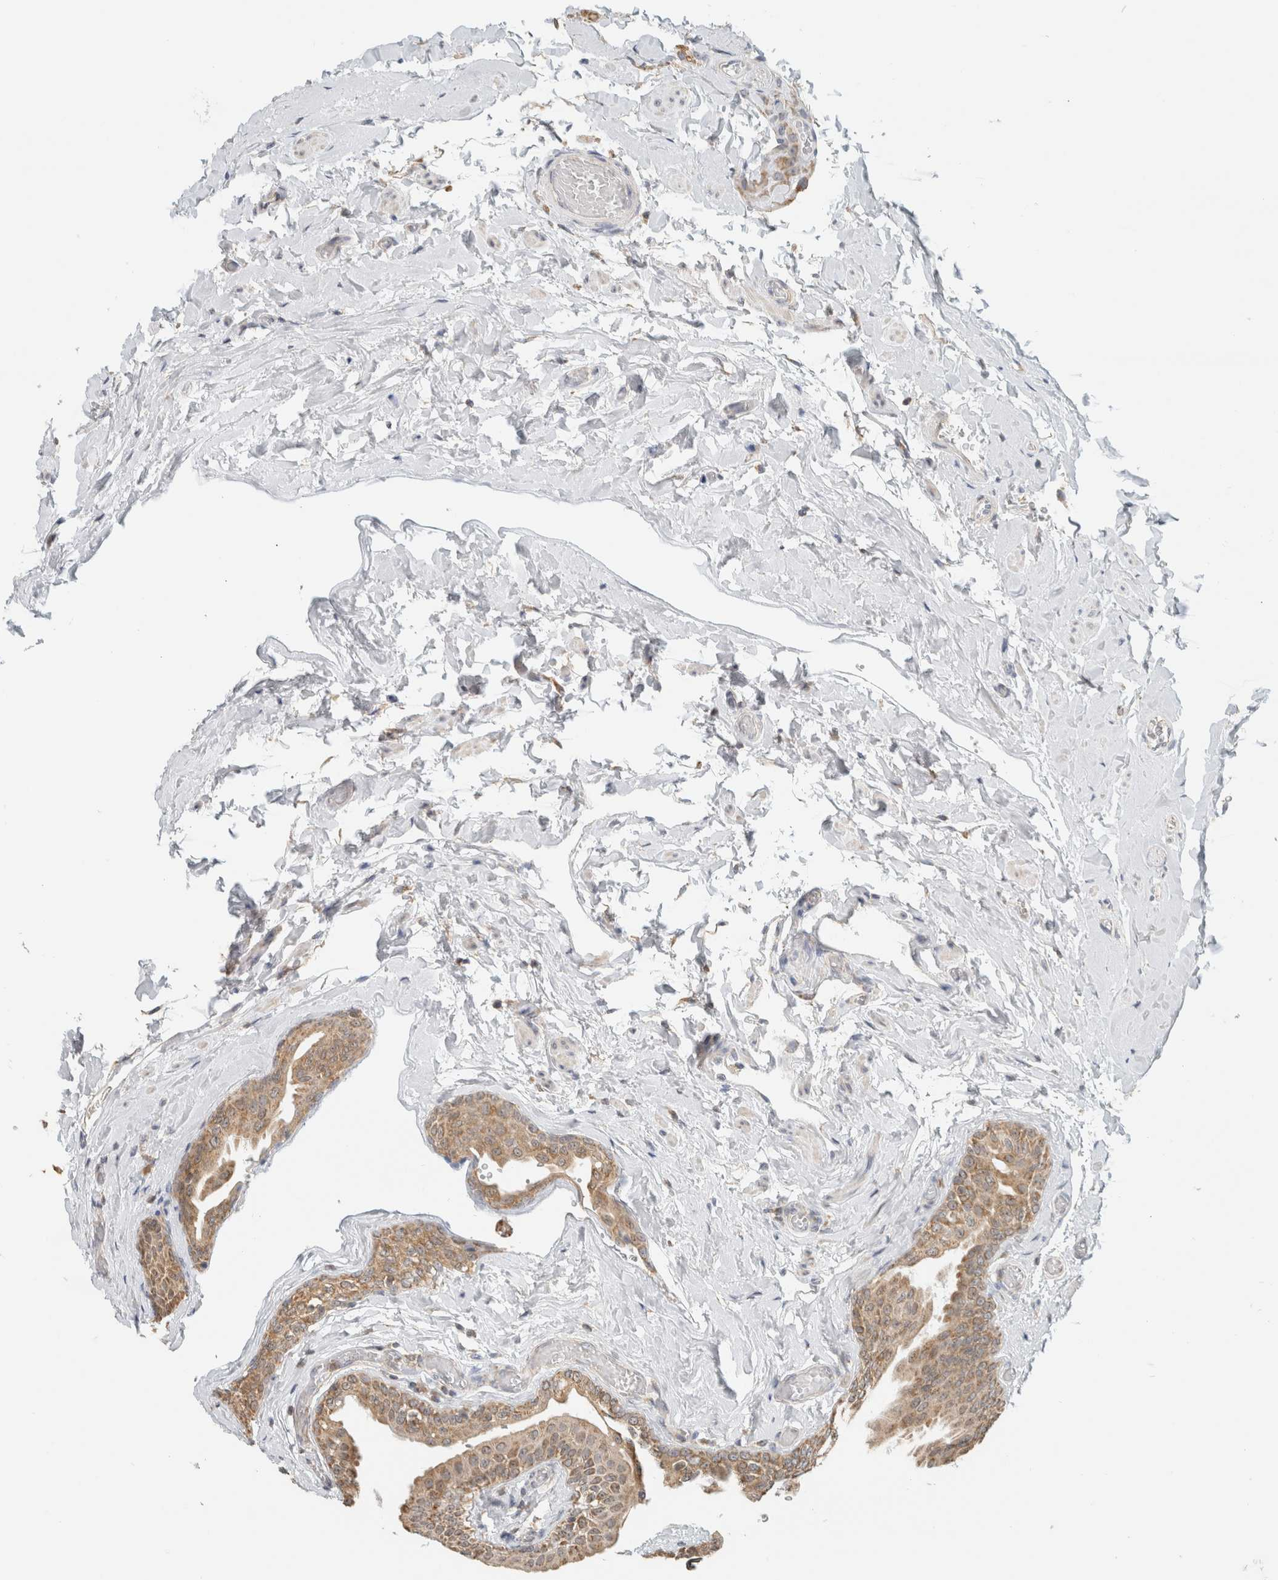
{"staining": {"intensity": "weak", "quantity": ">75%", "location": "cytoplasmic/membranous"}, "tissue": "epididymis", "cell_type": "Glandular cells", "image_type": "normal", "snomed": [{"axis": "morphology", "description": "Normal tissue, NOS"}, {"axis": "topography", "description": "Testis"}, {"axis": "topography", "description": "Epididymis"}], "caption": "Immunohistochemistry micrograph of normal human epididymis stained for a protein (brown), which exhibits low levels of weak cytoplasmic/membranous expression in approximately >75% of glandular cells.", "gene": "CAPG", "patient": {"sex": "male", "age": 36}}